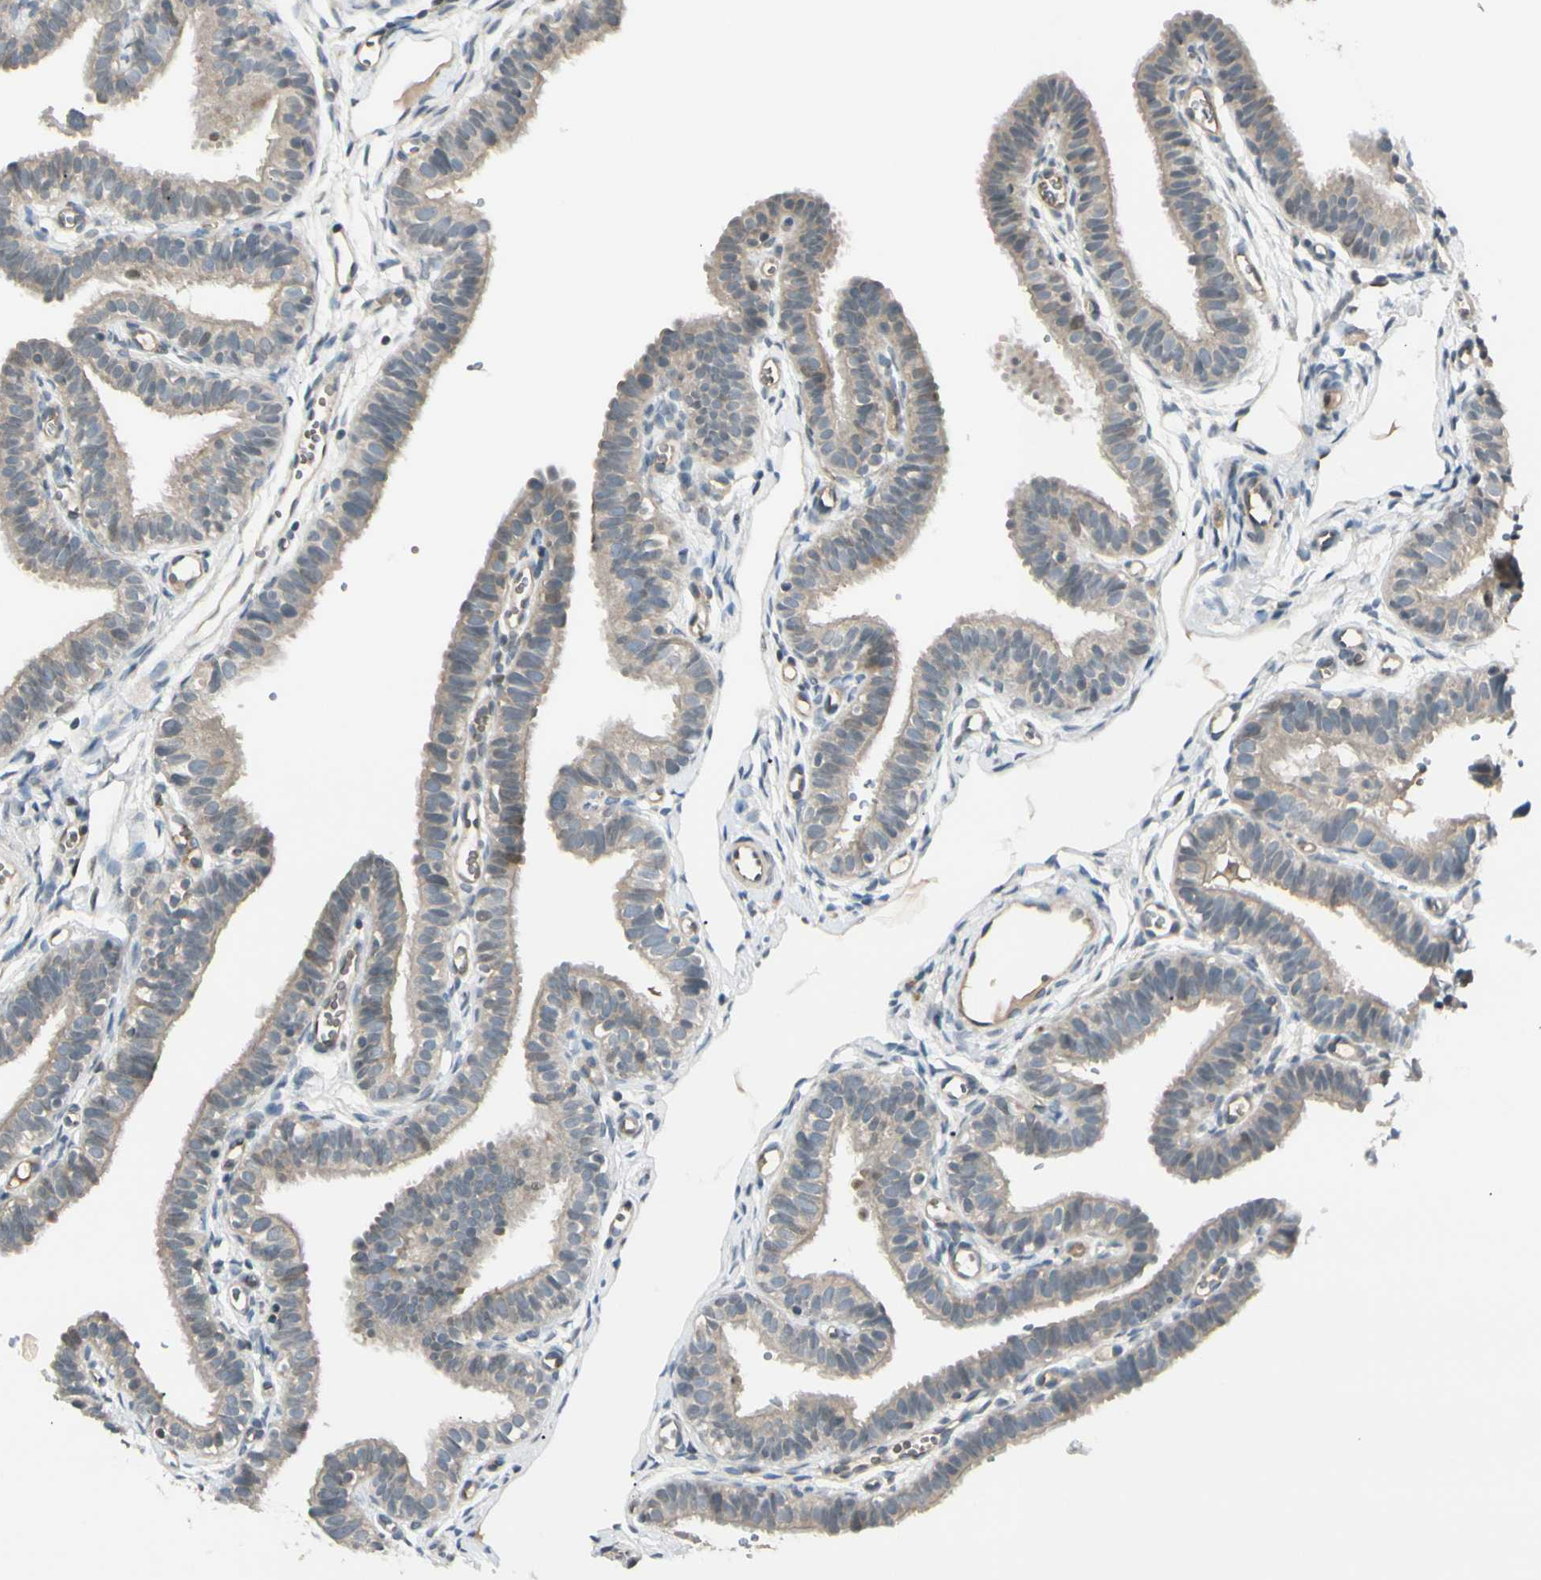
{"staining": {"intensity": "weak", "quantity": "25%-75%", "location": "cytoplasmic/membranous"}, "tissue": "fallopian tube", "cell_type": "Glandular cells", "image_type": "normal", "snomed": [{"axis": "morphology", "description": "Normal tissue, NOS"}, {"axis": "topography", "description": "Fallopian tube"}, {"axis": "topography", "description": "Placenta"}], "caption": "Immunohistochemical staining of normal human fallopian tube demonstrates weak cytoplasmic/membranous protein expression in approximately 25%-75% of glandular cells.", "gene": "FGF10", "patient": {"sex": "female", "age": 34}}